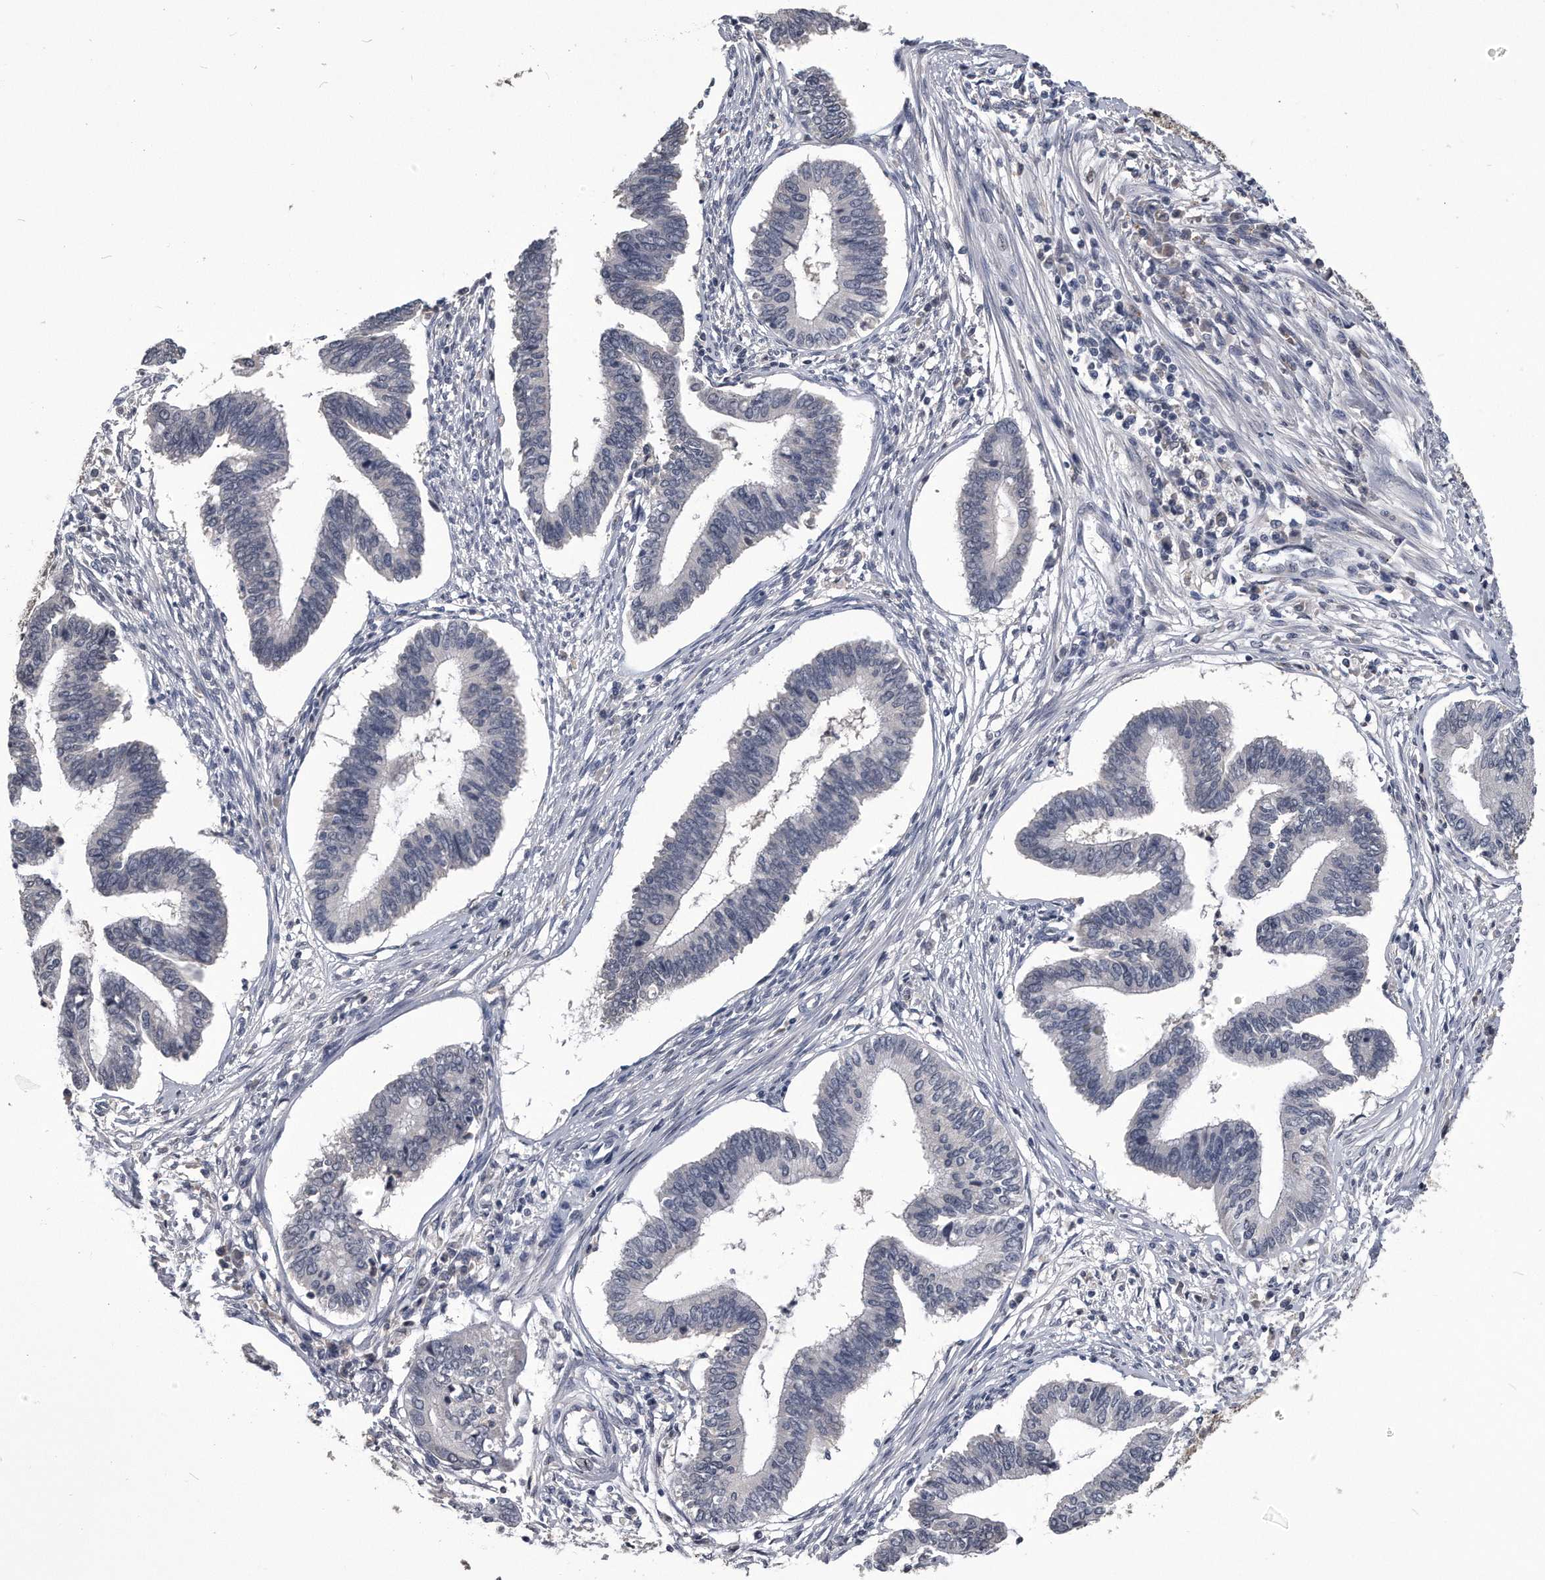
{"staining": {"intensity": "negative", "quantity": "none", "location": "none"}, "tissue": "cervical cancer", "cell_type": "Tumor cells", "image_type": "cancer", "snomed": [{"axis": "morphology", "description": "Adenocarcinoma, NOS"}, {"axis": "topography", "description": "Cervix"}], "caption": "Immunohistochemical staining of human cervical adenocarcinoma shows no significant staining in tumor cells.", "gene": "PDXK", "patient": {"sex": "female", "age": 36}}